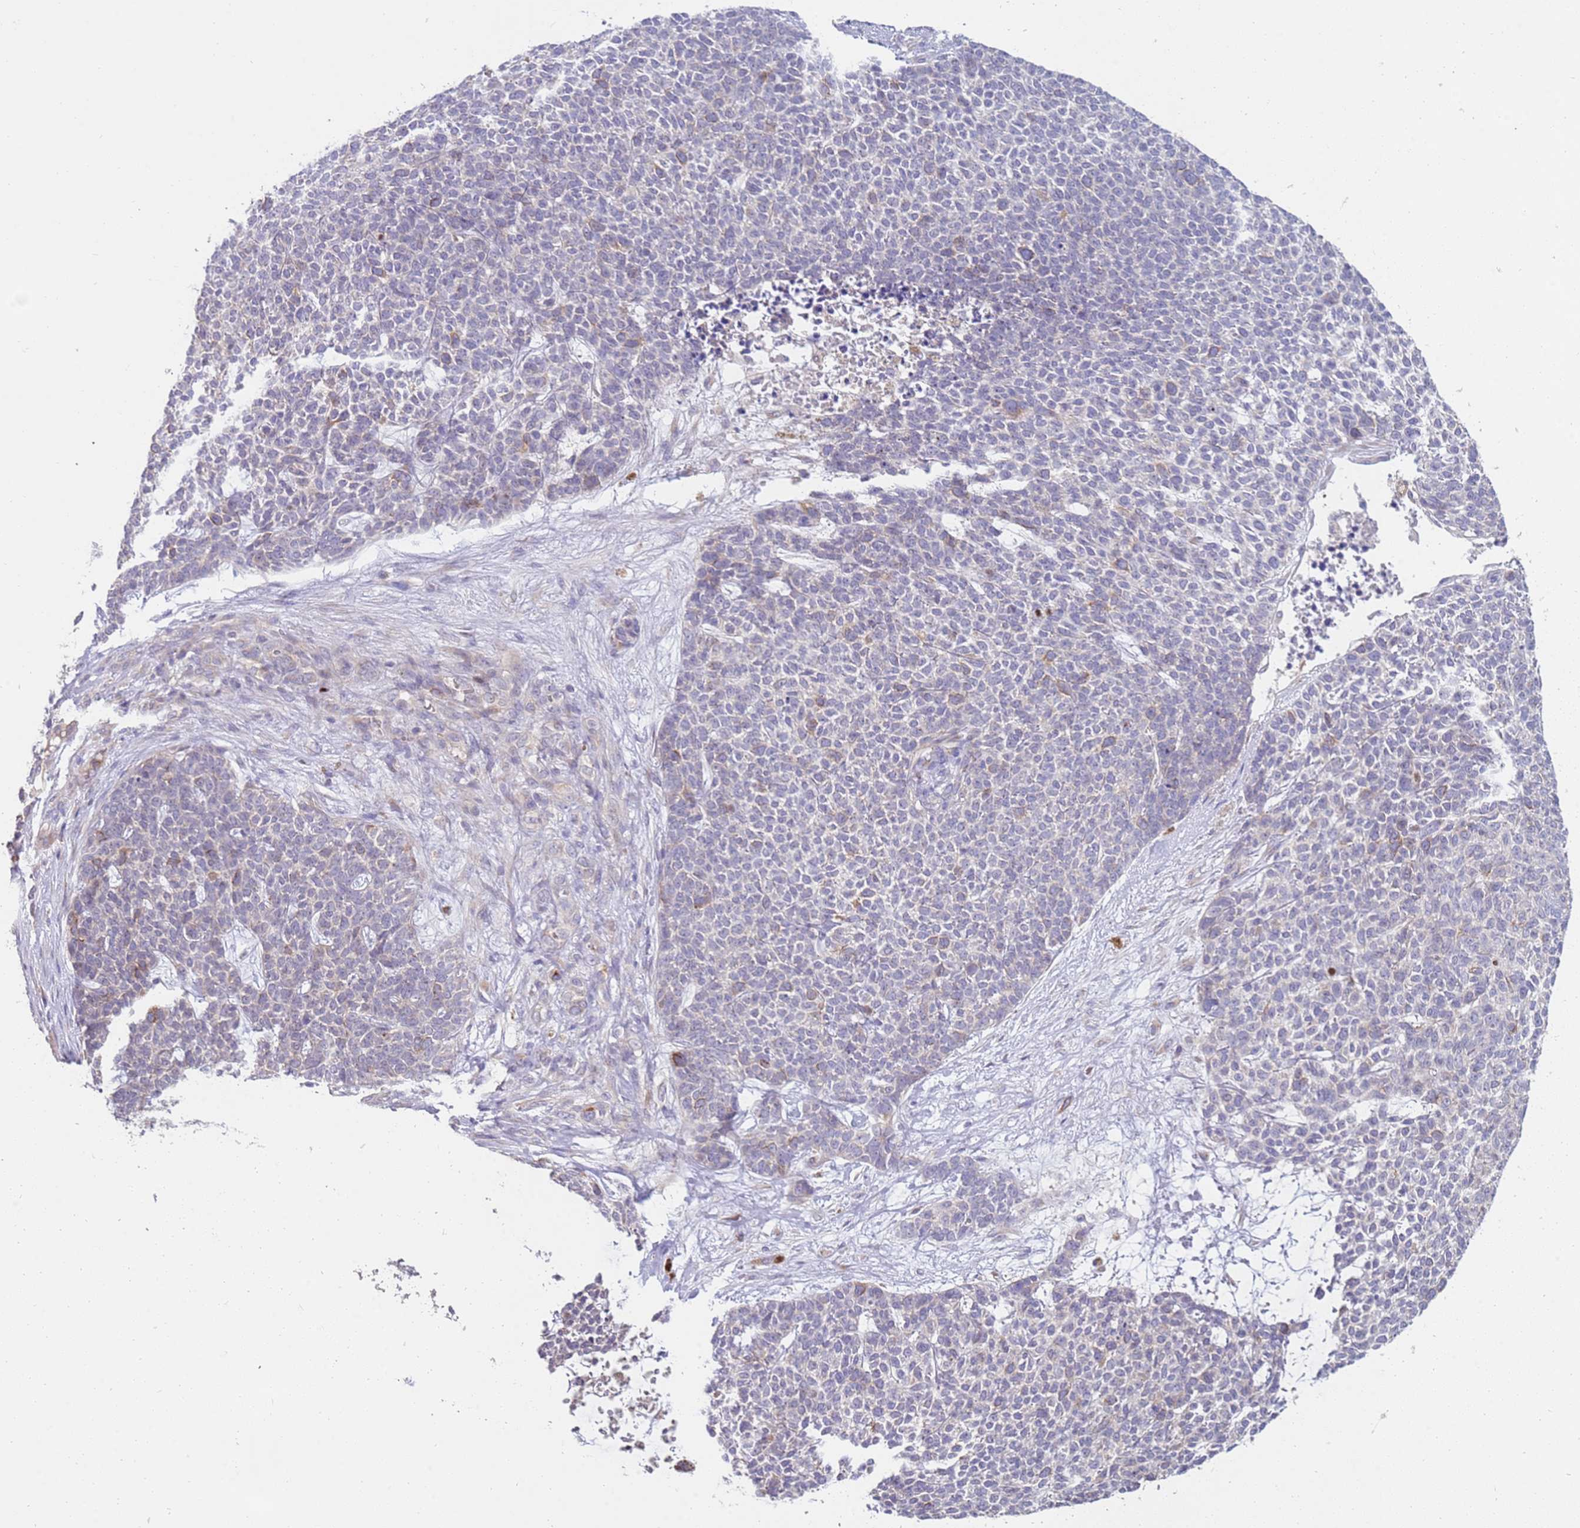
{"staining": {"intensity": "moderate", "quantity": "<25%", "location": "cytoplasmic/membranous"}, "tissue": "skin cancer", "cell_type": "Tumor cells", "image_type": "cancer", "snomed": [{"axis": "morphology", "description": "Basal cell carcinoma"}, {"axis": "topography", "description": "Skin"}], "caption": "Moderate cytoplasmic/membranous expression is appreciated in about <25% of tumor cells in skin basal cell carcinoma.", "gene": "NMUR2", "patient": {"sex": "female", "age": 84}}